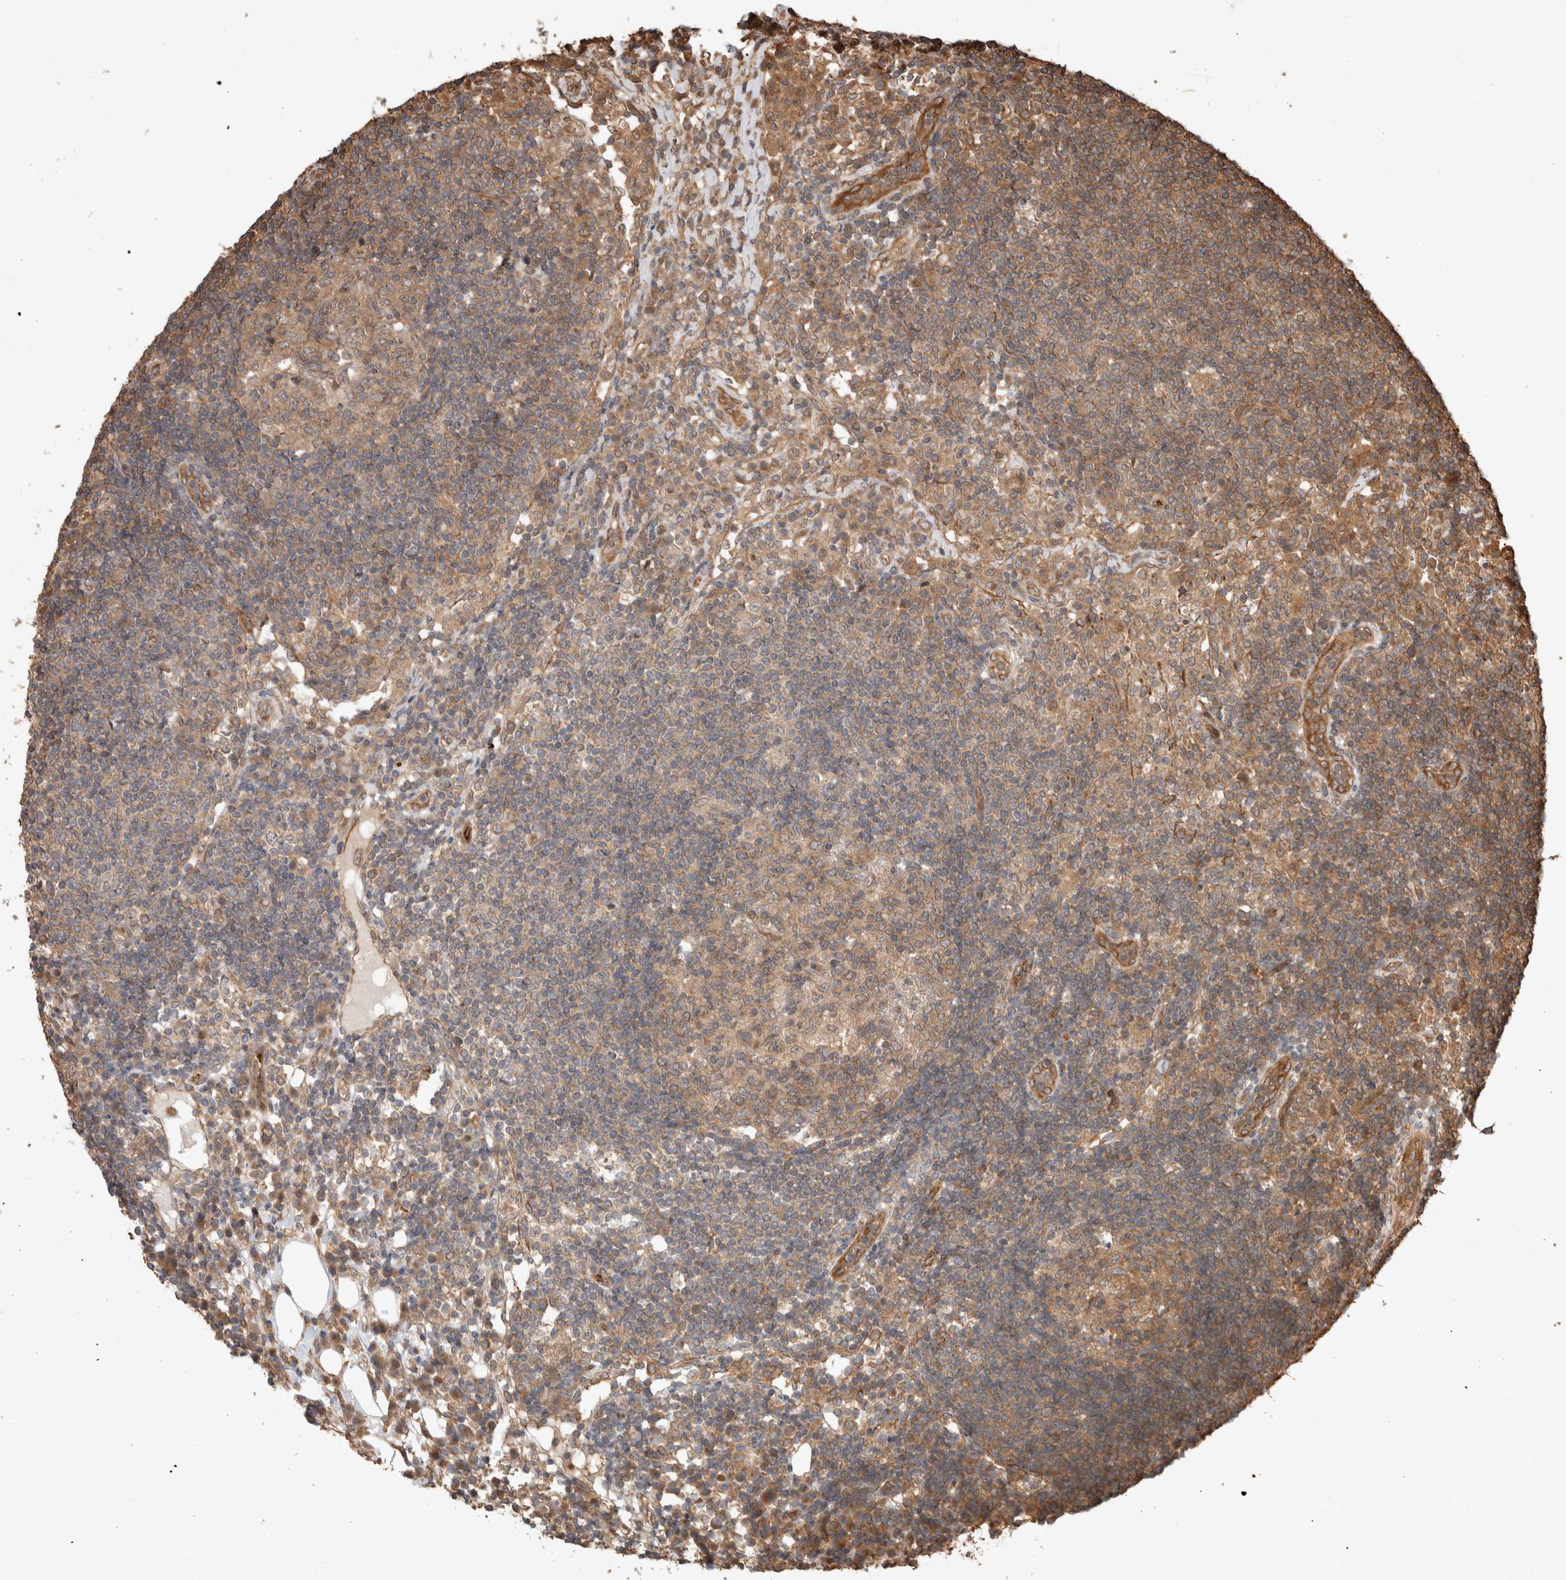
{"staining": {"intensity": "moderate", "quantity": ">75%", "location": "cytoplasmic/membranous"}, "tissue": "lymph node", "cell_type": "Germinal center cells", "image_type": "normal", "snomed": [{"axis": "morphology", "description": "Normal tissue, NOS"}, {"axis": "topography", "description": "Lymph node"}], "caption": "Lymph node stained with DAB (3,3'-diaminobenzidine) IHC shows medium levels of moderate cytoplasmic/membranous positivity in about >75% of germinal center cells. The staining is performed using DAB brown chromogen to label protein expression. The nuclei are counter-stained blue using hematoxylin.", "gene": "OTUD6B", "patient": {"sex": "female", "age": 53}}